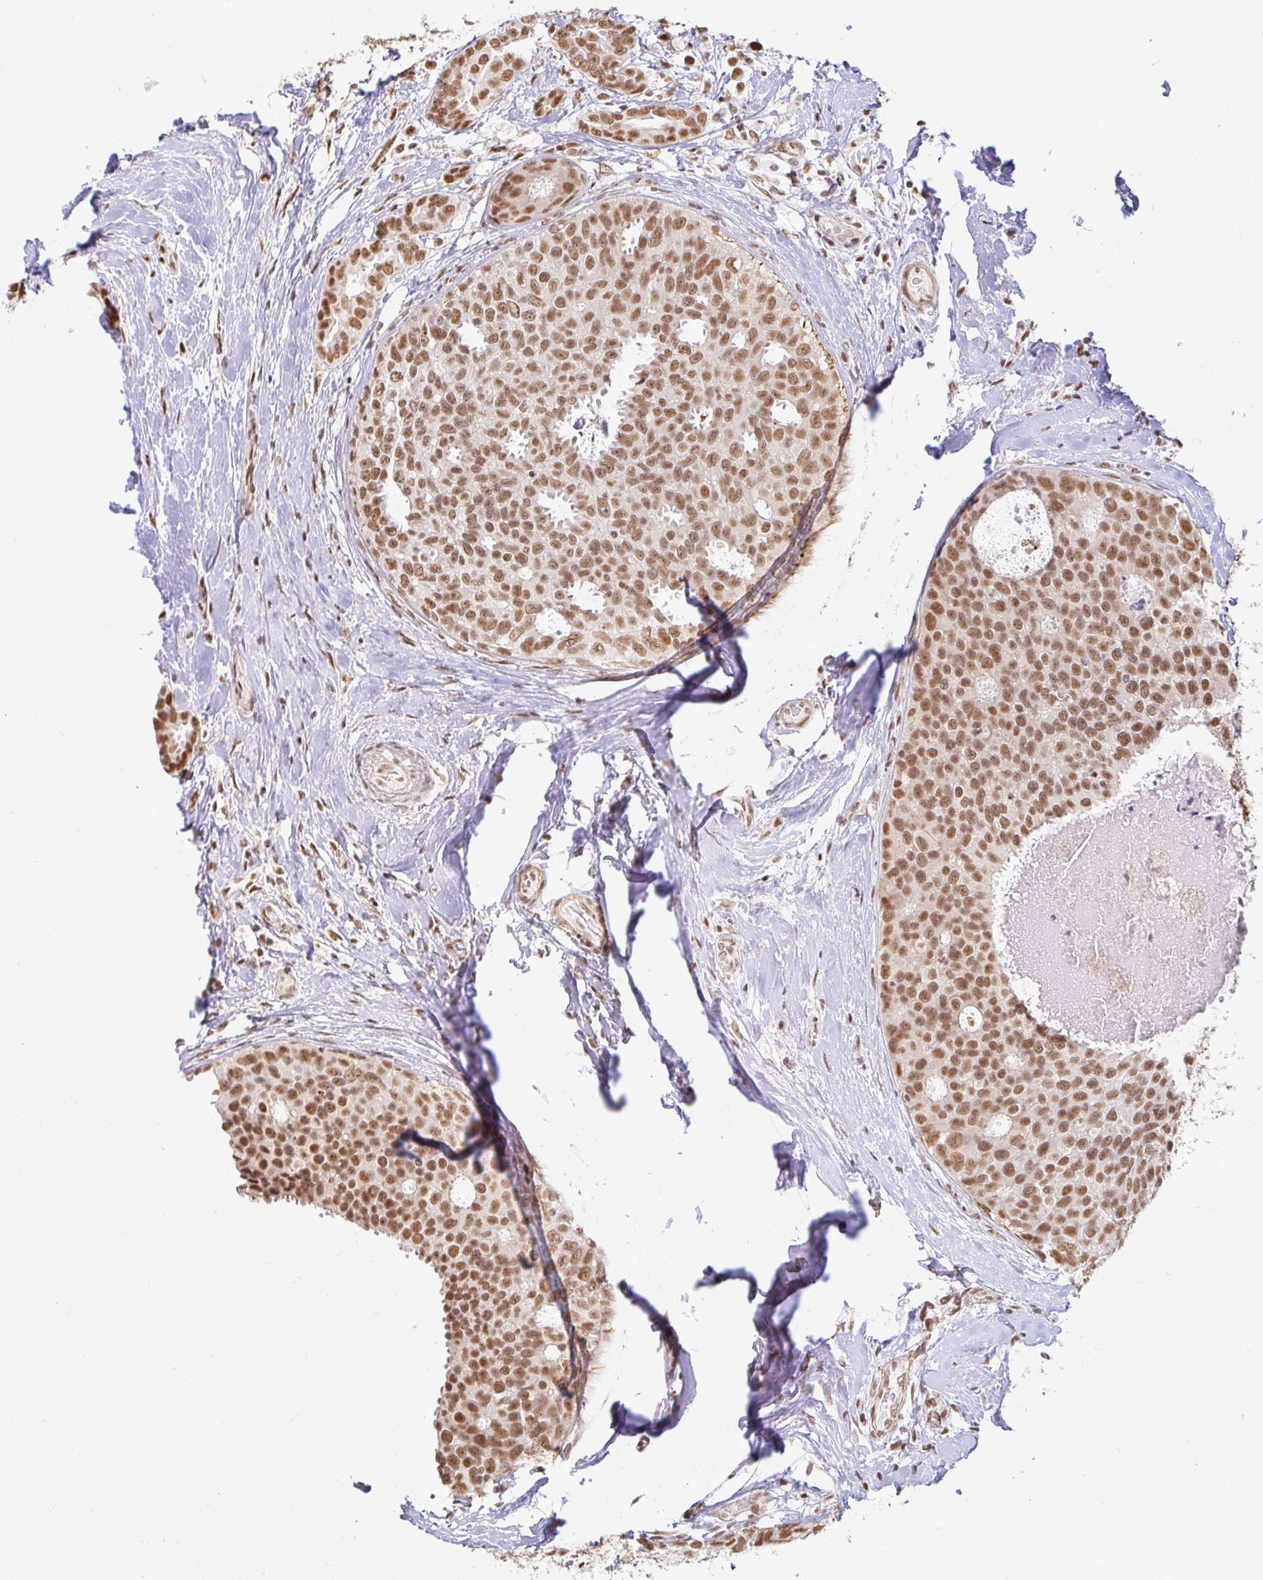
{"staining": {"intensity": "moderate", "quantity": ">75%", "location": "nuclear"}, "tissue": "breast cancer", "cell_type": "Tumor cells", "image_type": "cancer", "snomed": [{"axis": "morphology", "description": "Duct carcinoma"}, {"axis": "topography", "description": "Breast"}], "caption": "Immunohistochemical staining of breast infiltrating ductal carcinoma reveals medium levels of moderate nuclear protein expression in about >75% of tumor cells.", "gene": "HNRNPU", "patient": {"sex": "female", "age": 45}}